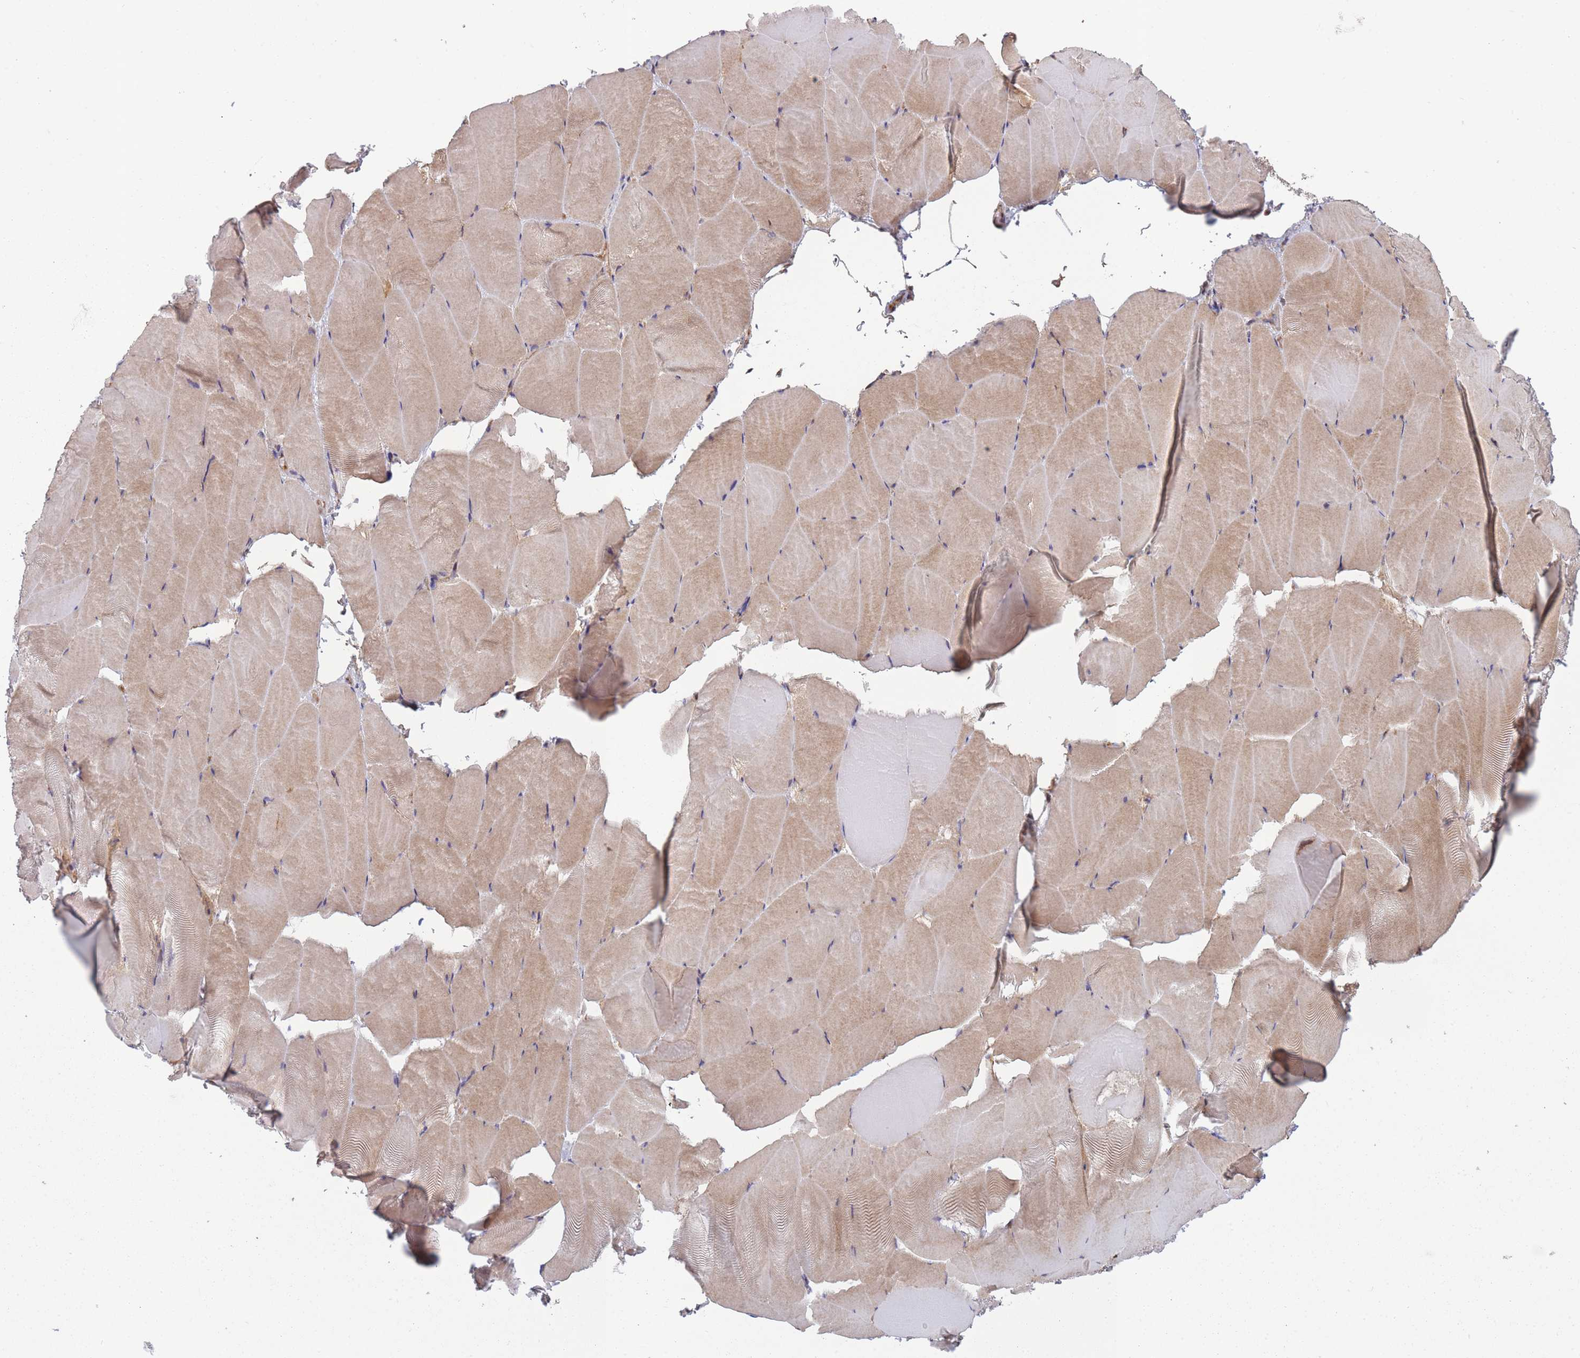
{"staining": {"intensity": "moderate", "quantity": "25%-75%", "location": "cytoplasmic/membranous"}, "tissue": "skeletal muscle", "cell_type": "Myocytes", "image_type": "normal", "snomed": [{"axis": "morphology", "description": "Normal tissue, NOS"}, {"axis": "topography", "description": "Skeletal muscle"}], "caption": "Skeletal muscle stained with DAB (3,3'-diaminobenzidine) immunohistochemistry (IHC) shows medium levels of moderate cytoplasmic/membranous positivity in about 25%-75% of myocytes.", "gene": "ARL13B", "patient": {"sex": "female", "age": 64}}